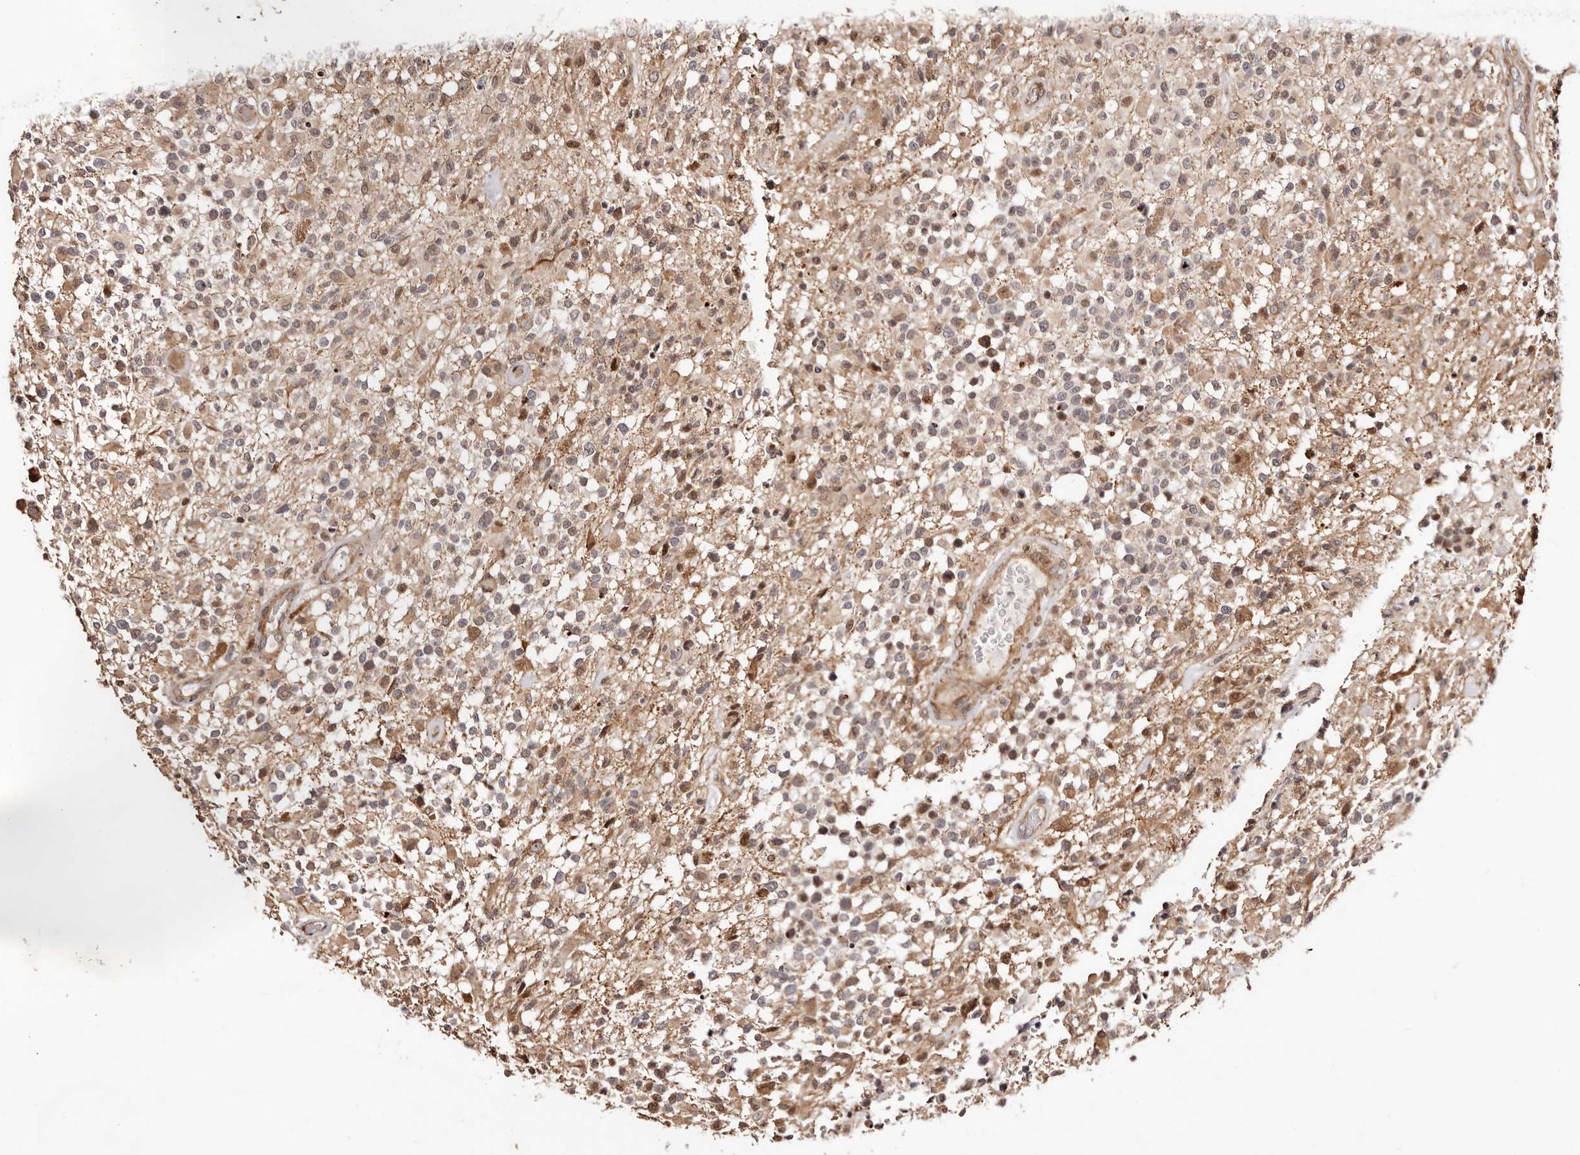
{"staining": {"intensity": "moderate", "quantity": "25%-75%", "location": "cytoplasmic/membranous,nuclear"}, "tissue": "glioma", "cell_type": "Tumor cells", "image_type": "cancer", "snomed": [{"axis": "morphology", "description": "Glioma, malignant, High grade"}, {"axis": "morphology", "description": "Glioblastoma, NOS"}, {"axis": "topography", "description": "Brain"}], "caption": "A high-resolution image shows immunohistochemistry staining of glioma, which shows moderate cytoplasmic/membranous and nuclear positivity in about 25%-75% of tumor cells. (Brightfield microscopy of DAB IHC at high magnification).", "gene": "HIVEP3", "patient": {"sex": "male", "age": 60}}